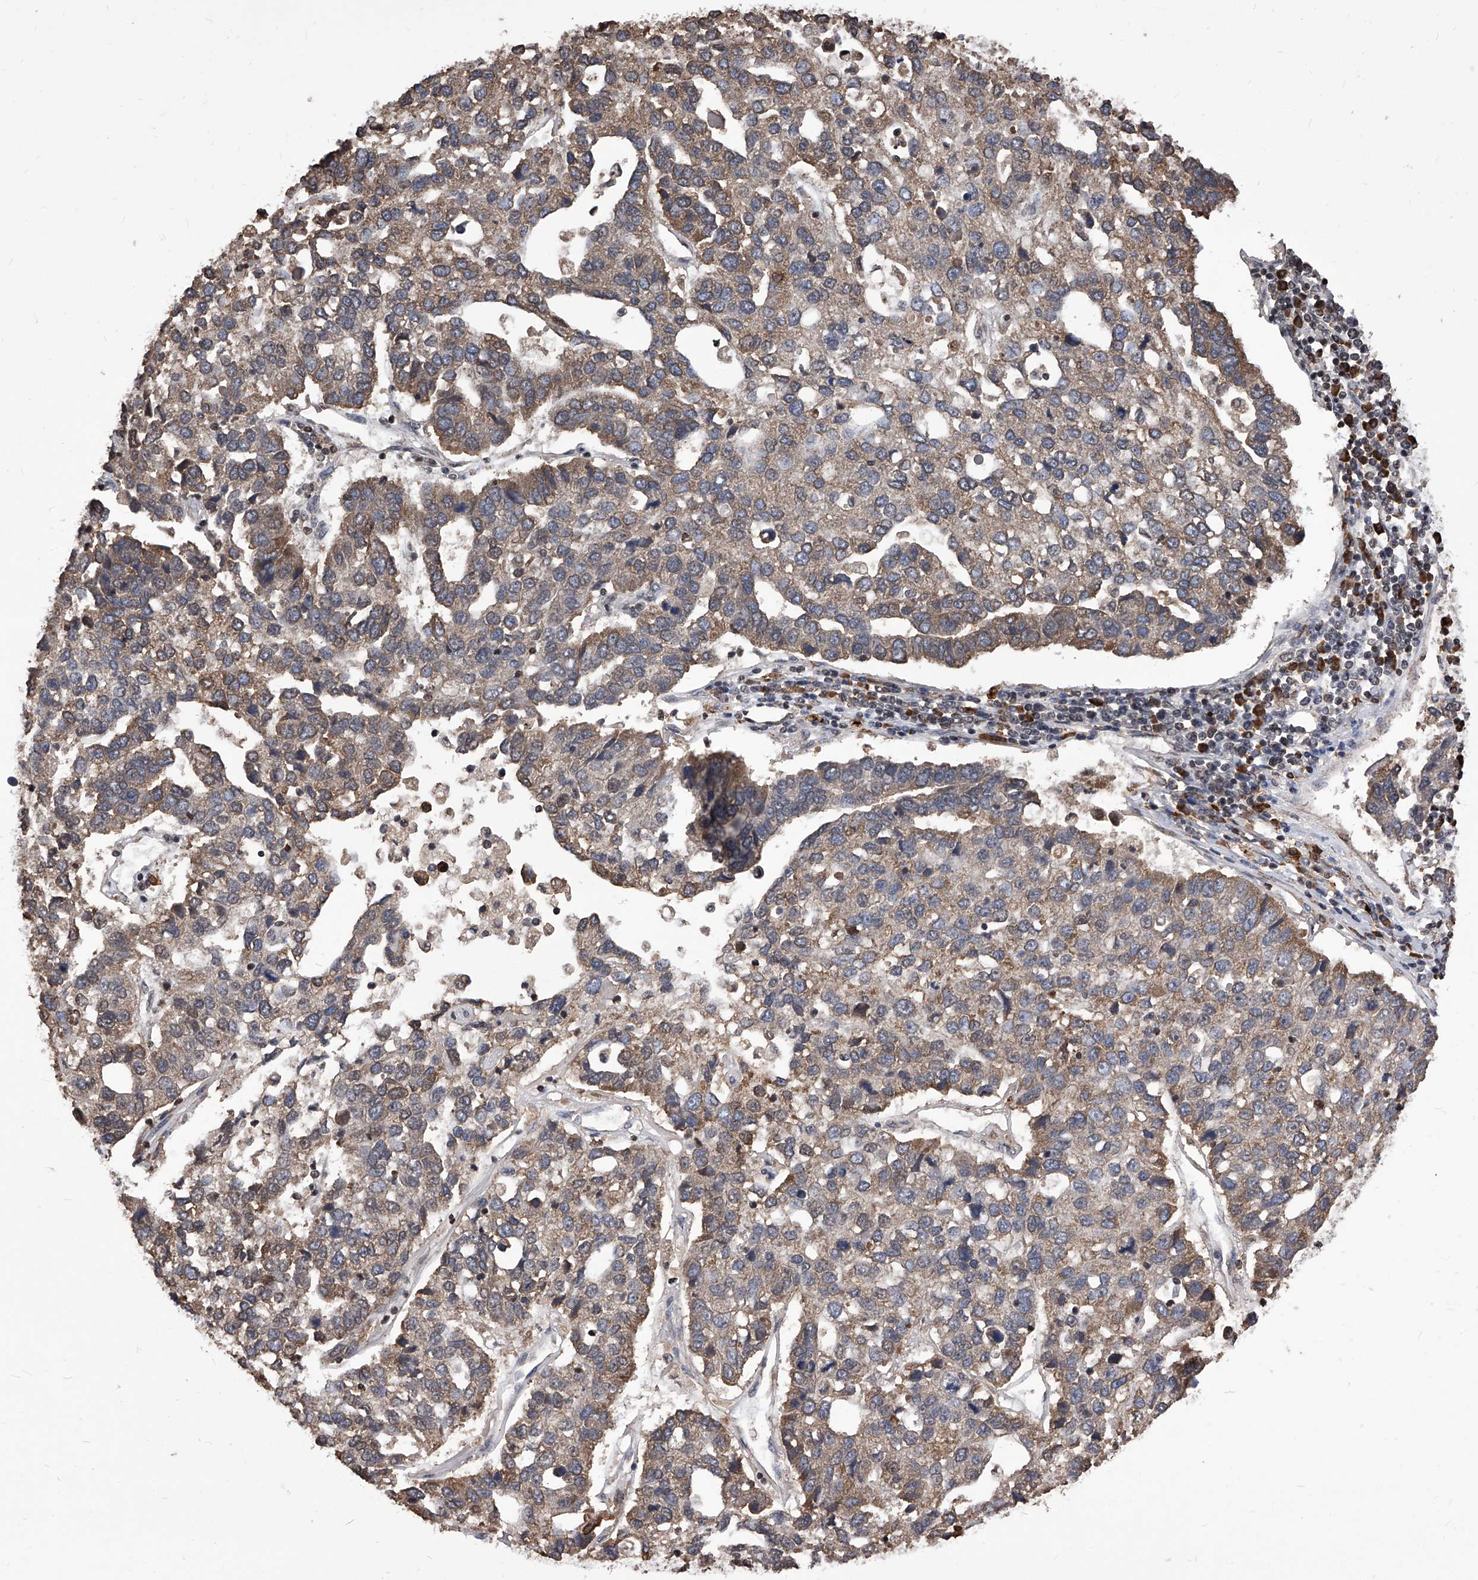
{"staining": {"intensity": "weak", "quantity": ">75%", "location": "cytoplasmic/membranous"}, "tissue": "pancreatic cancer", "cell_type": "Tumor cells", "image_type": "cancer", "snomed": [{"axis": "morphology", "description": "Adenocarcinoma, NOS"}, {"axis": "topography", "description": "Pancreas"}], "caption": "Tumor cells show low levels of weak cytoplasmic/membranous positivity in approximately >75% of cells in pancreatic cancer.", "gene": "ID1", "patient": {"sex": "female", "age": 61}}